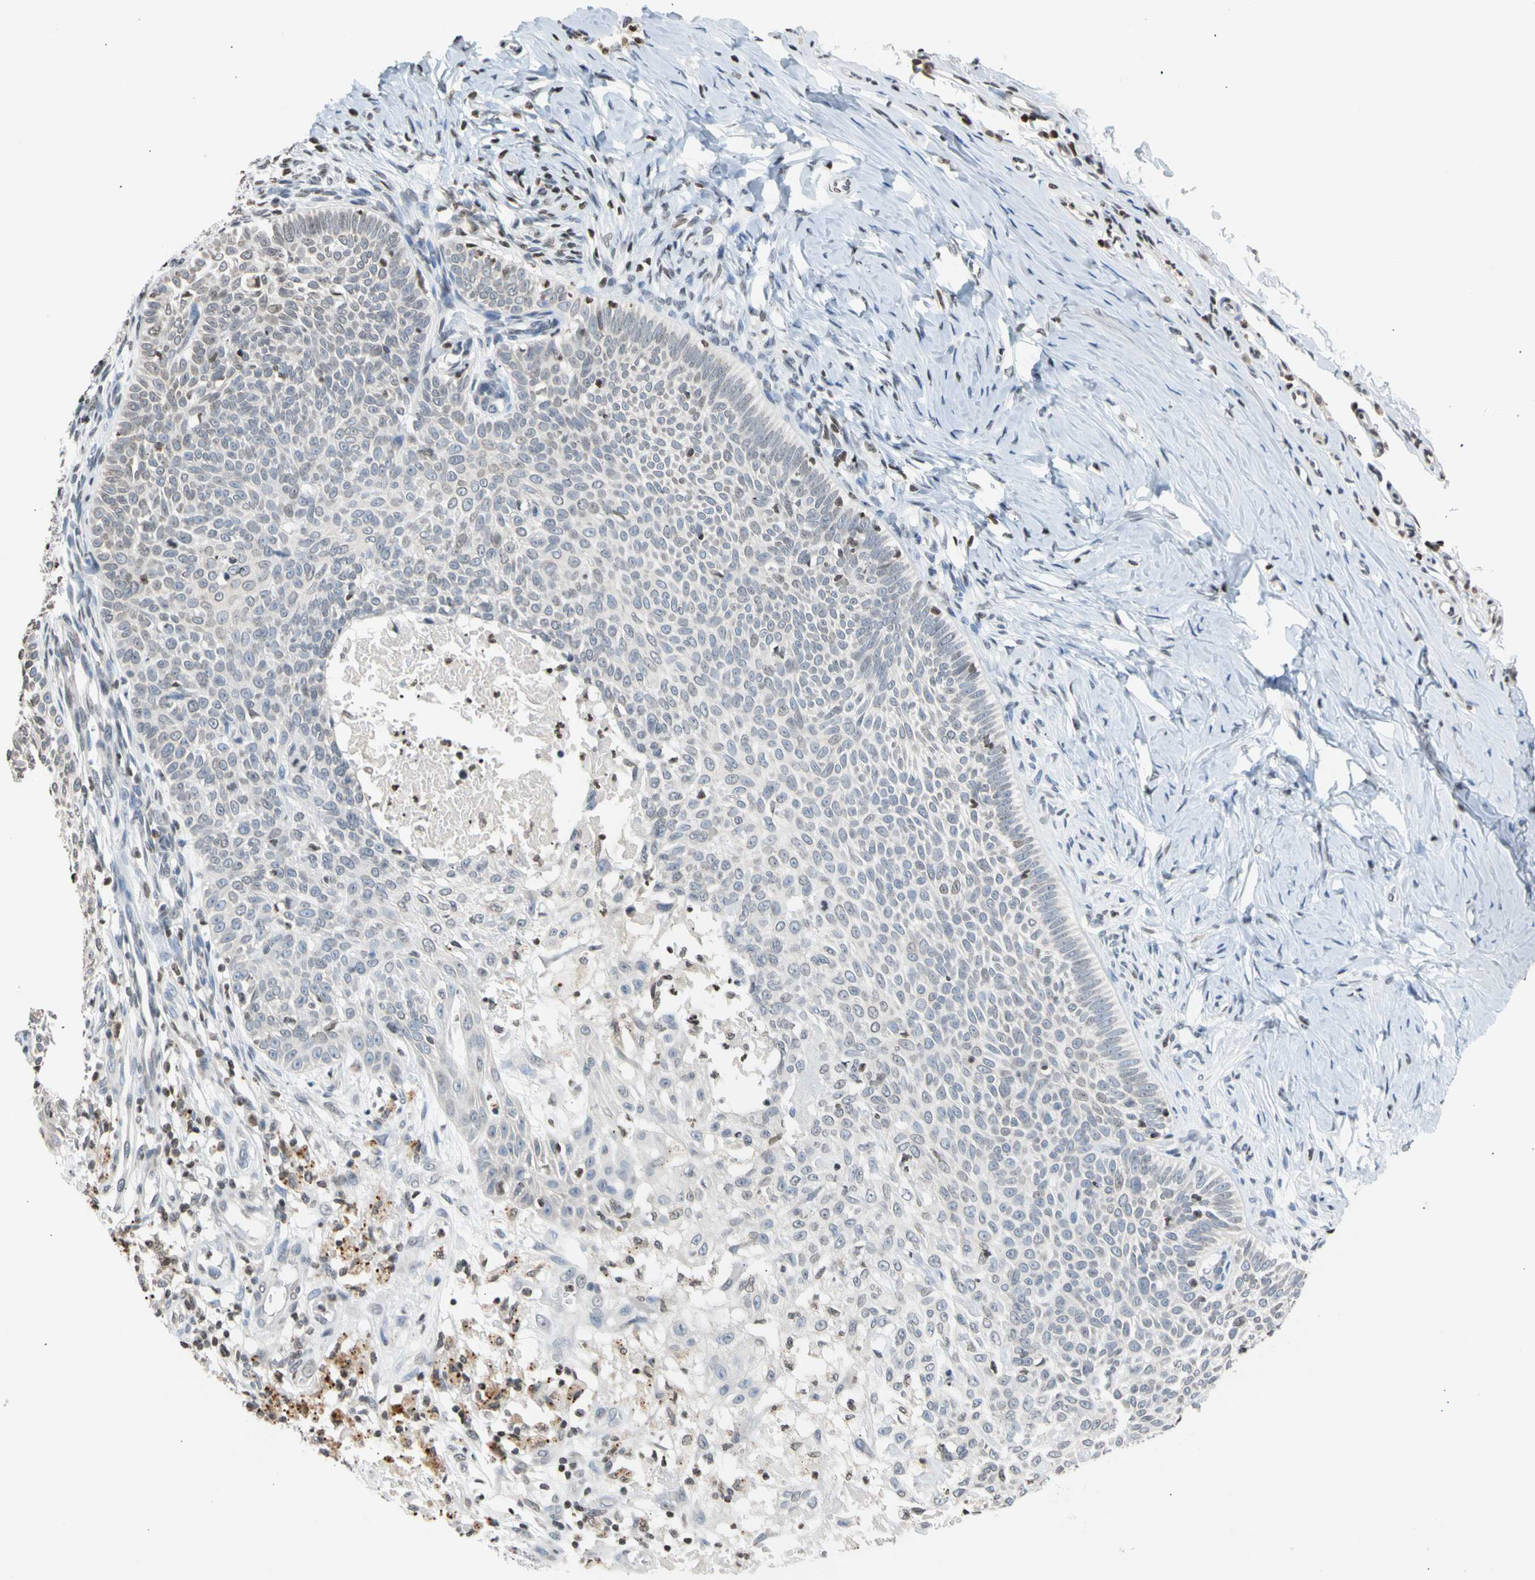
{"staining": {"intensity": "negative", "quantity": "none", "location": "none"}, "tissue": "skin cancer", "cell_type": "Tumor cells", "image_type": "cancer", "snomed": [{"axis": "morphology", "description": "Normal tissue, NOS"}, {"axis": "morphology", "description": "Basal cell carcinoma"}, {"axis": "topography", "description": "Skin"}], "caption": "Tumor cells show no significant positivity in skin basal cell carcinoma.", "gene": "GPX4", "patient": {"sex": "male", "age": 87}}